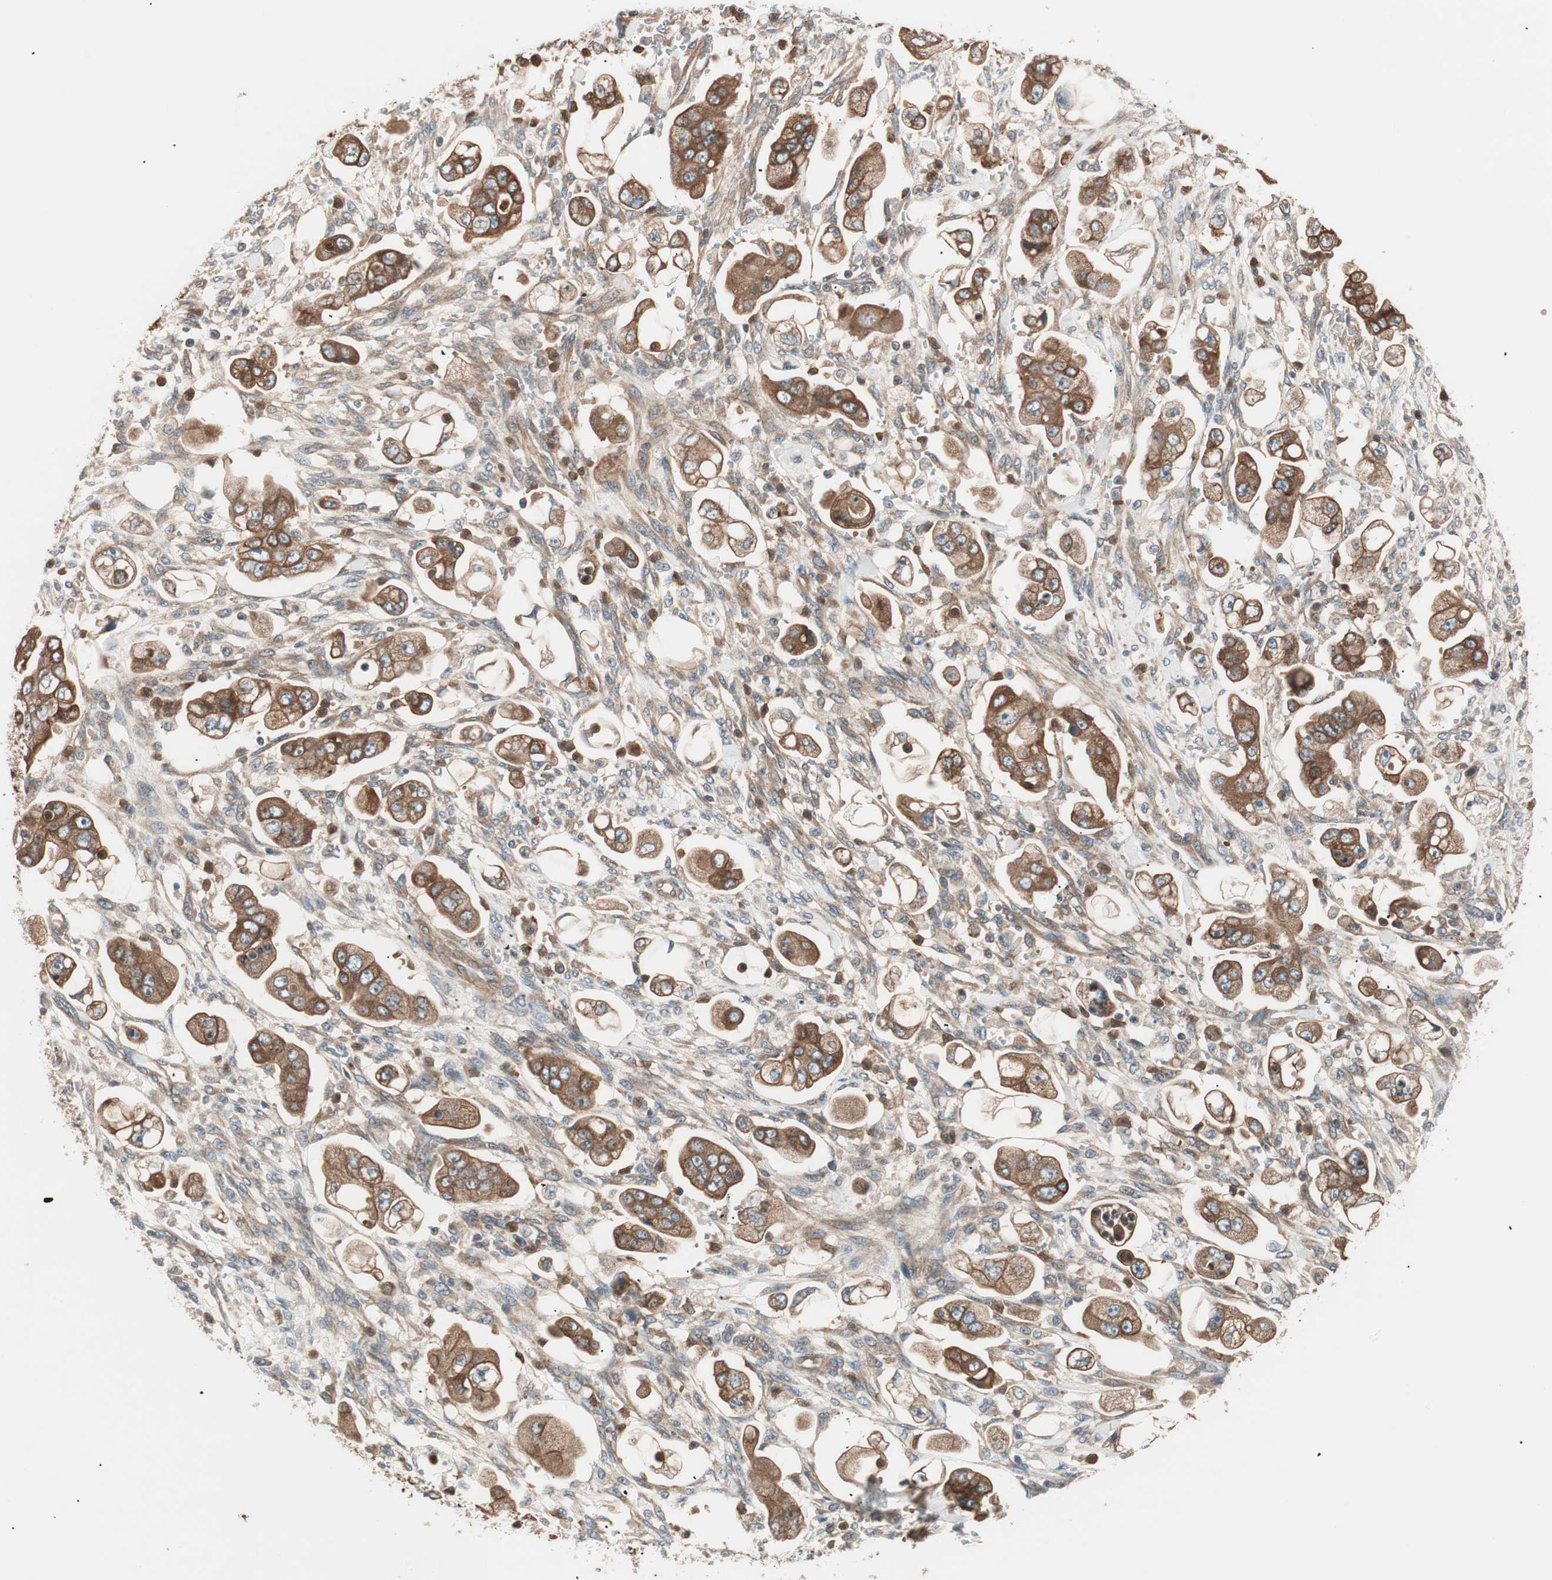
{"staining": {"intensity": "strong", "quantity": ">75%", "location": "cytoplasmic/membranous"}, "tissue": "stomach cancer", "cell_type": "Tumor cells", "image_type": "cancer", "snomed": [{"axis": "morphology", "description": "Adenocarcinoma, NOS"}, {"axis": "topography", "description": "Stomach"}], "caption": "Stomach cancer was stained to show a protein in brown. There is high levels of strong cytoplasmic/membranous expression in about >75% of tumor cells. Nuclei are stained in blue.", "gene": "TSG101", "patient": {"sex": "male", "age": 62}}